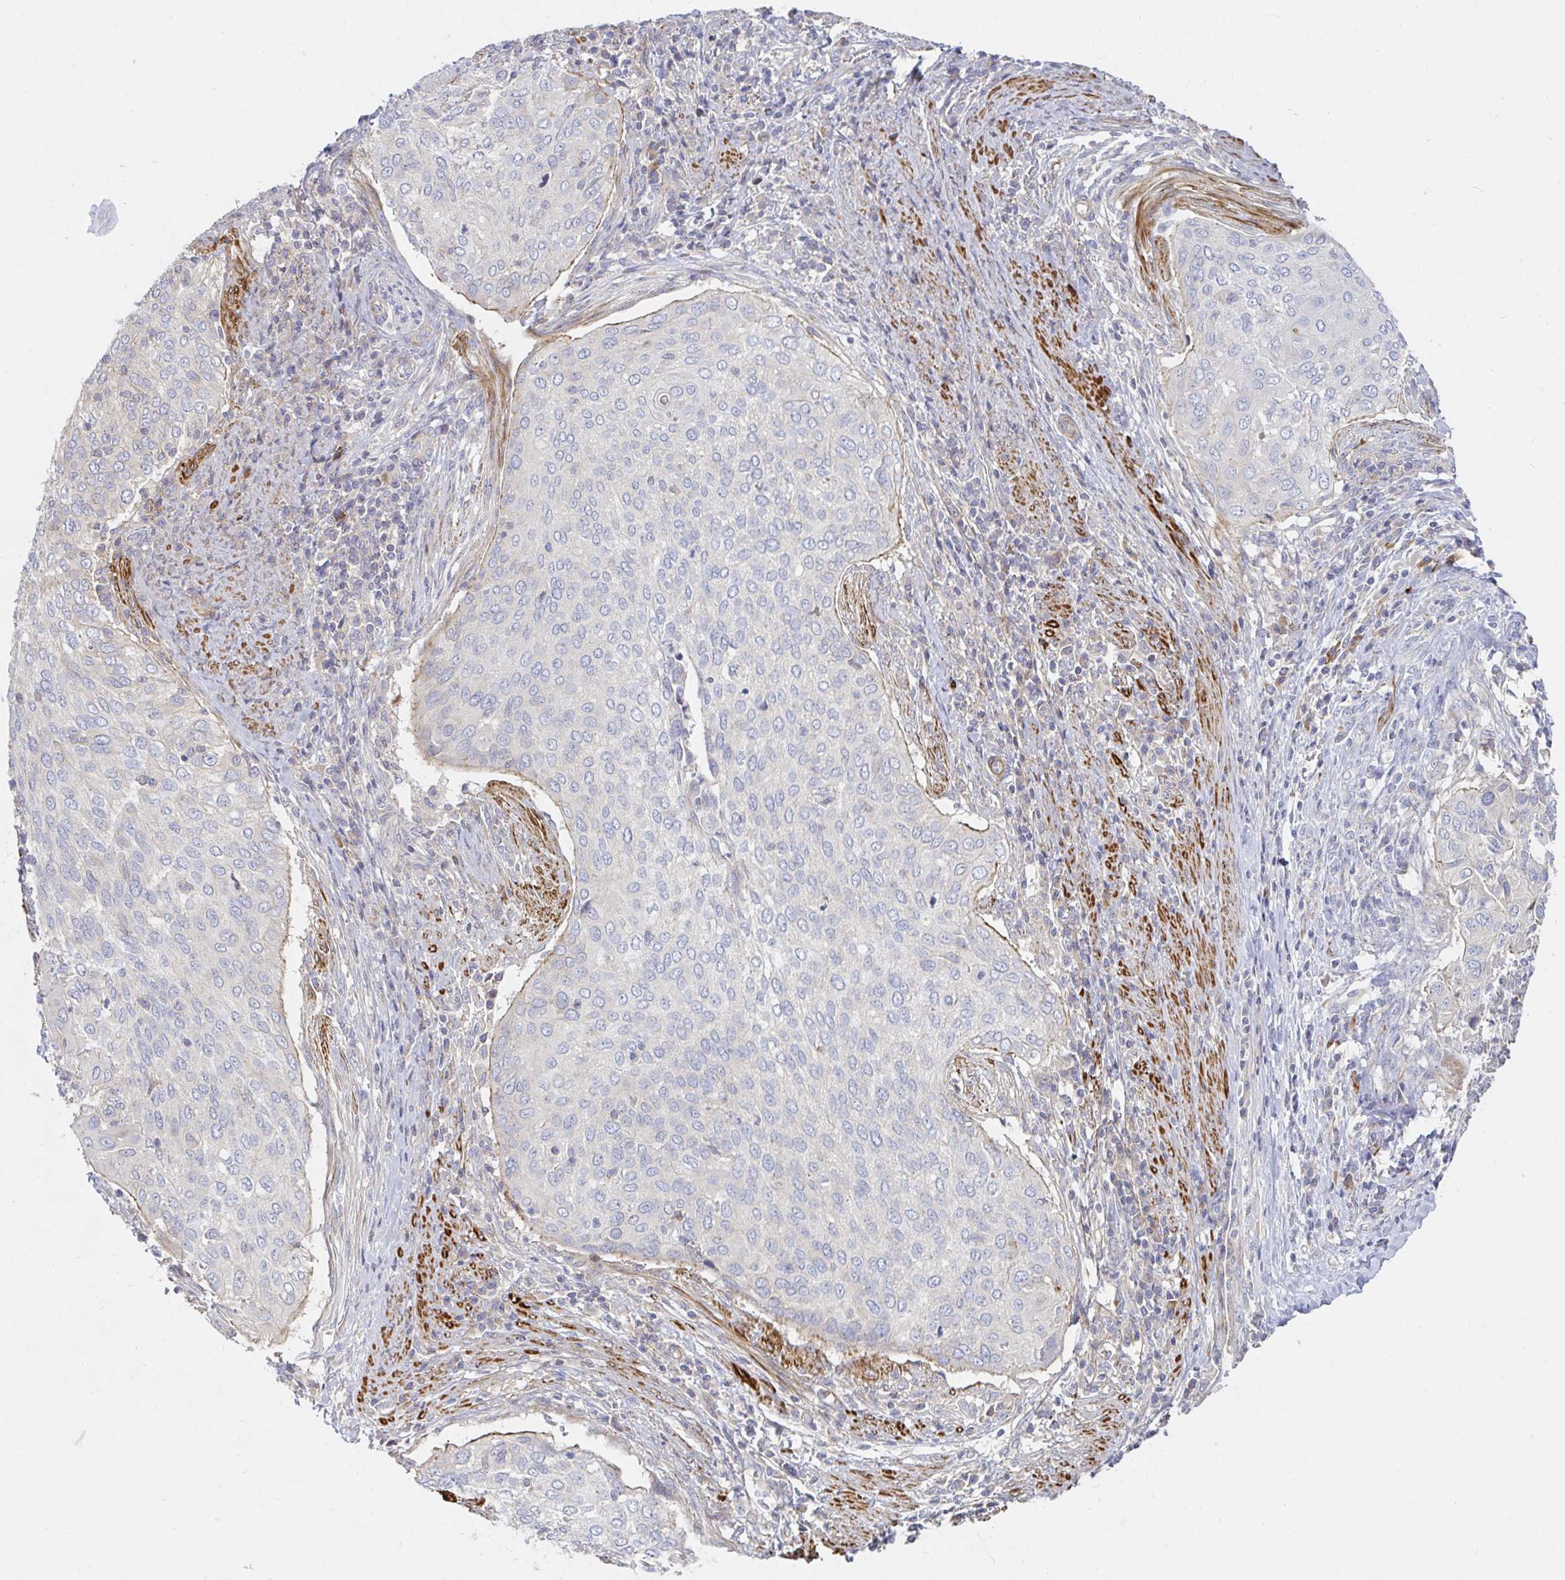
{"staining": {"intensity": "negative", "quantity": "none", "location": "none"}, "tissue": "cervical cancer", "cell_type": "Tumor cells", "image_type": "cancer", "snomed": [{"axis": "morphology", "description": "Squamous cell carcinoma, NOS"}, {"axis": "topography", "description": "Cervix"}], "caption": "IHC photomicrograph of neoplastic tissue: cervical cancer stained with DAB (3,3'-diaminobenzidine) displays no significant protein positivity in tumor cells.", "gene": "SSH2", "patient": {"sex": "female", "age": 38}}